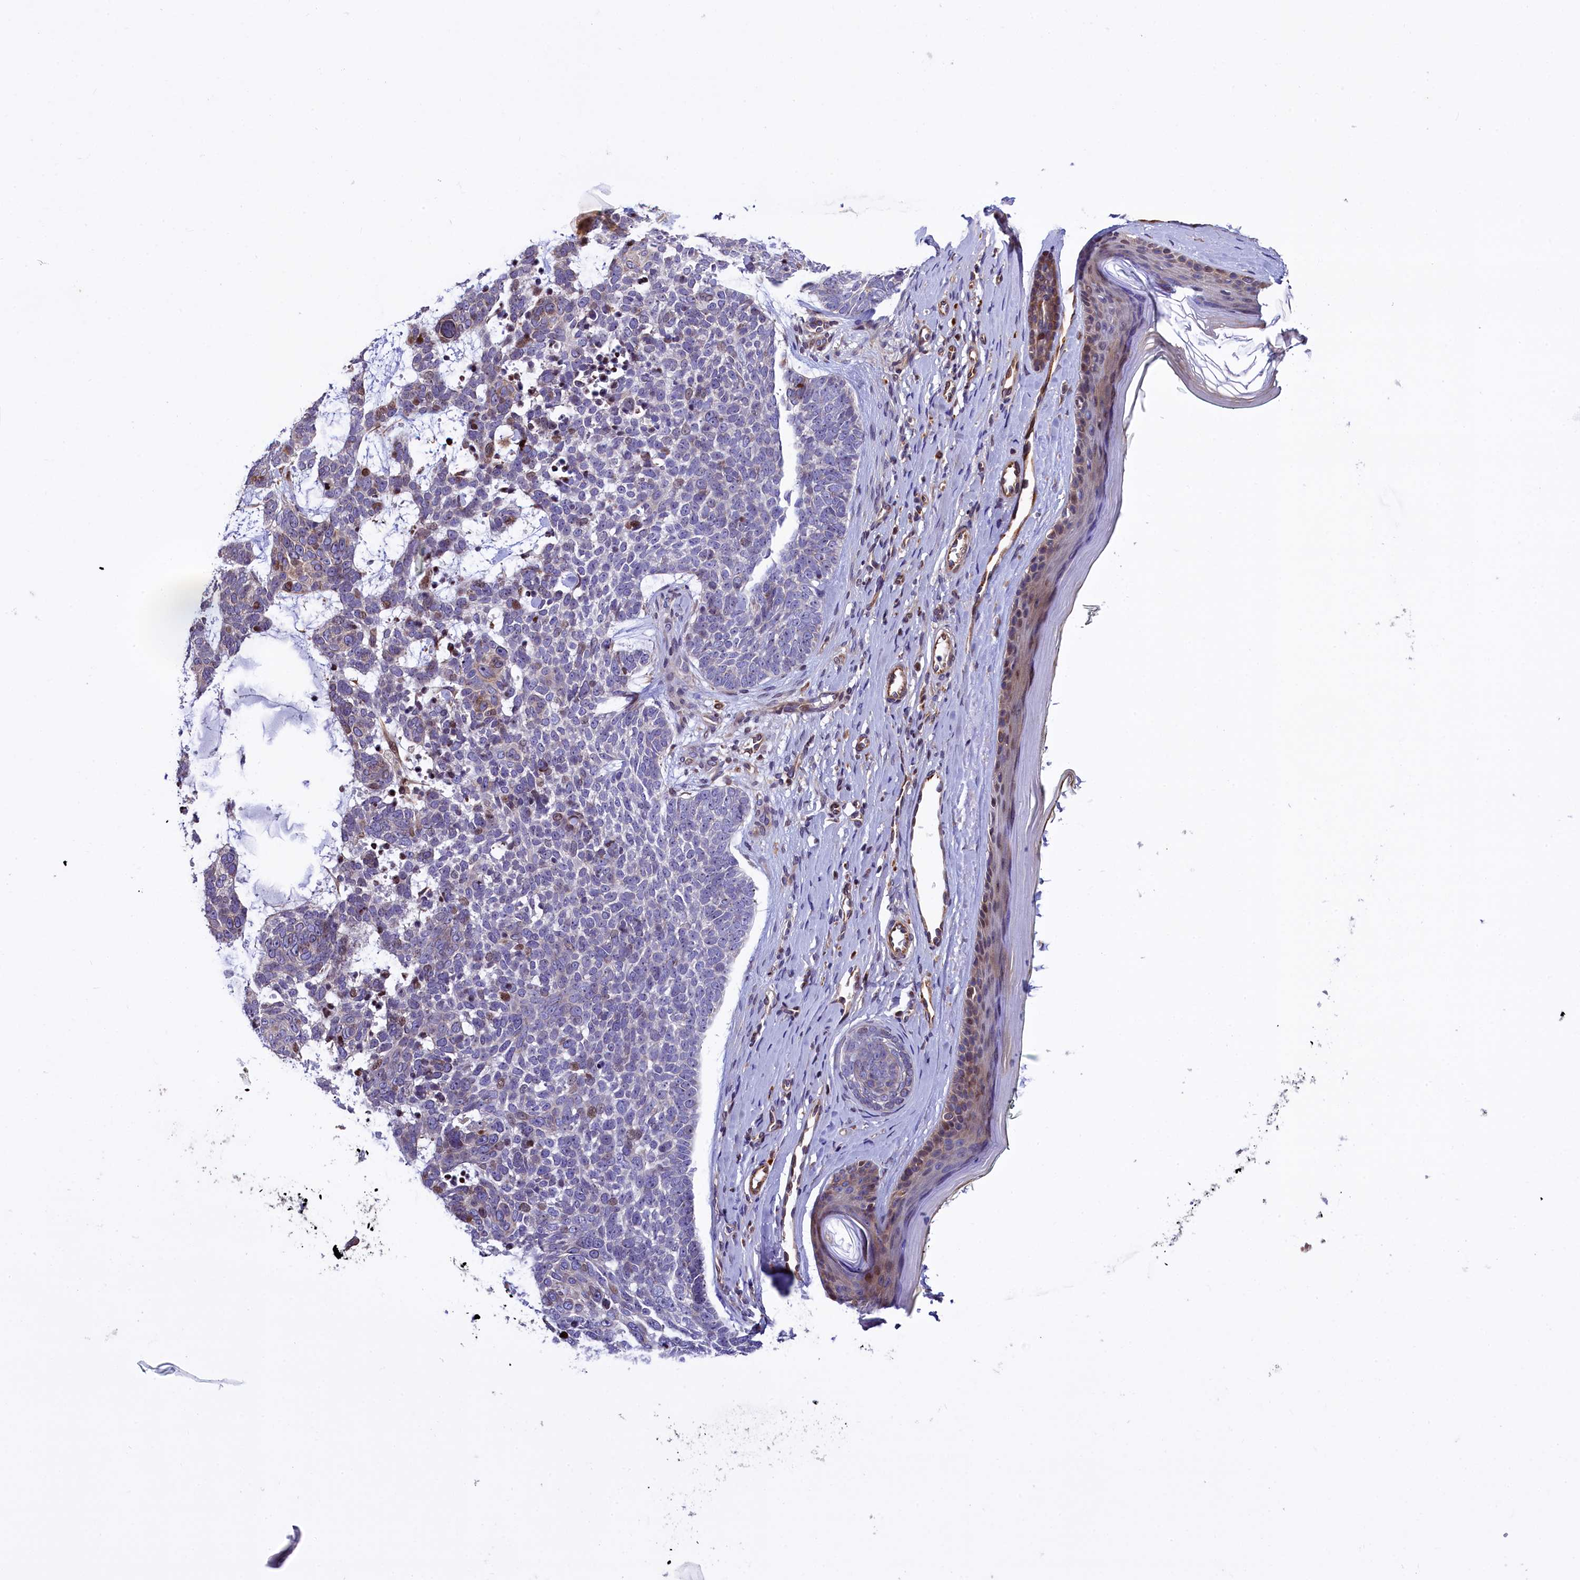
{"staining": {"intensity": "weak", "quantity": "<25%", "location": "nuclear"}, "tissue": "skin cancer", "cell_type": "Tumor cells", "image_type": "cancer", "snomed": [{"axis": "morphology", "description": "Basal cell carcinoma"}, {"axis": "topography", "description": "Skin"}], "caption": "Human skin cancer stained for a protein using immunohistochemistry reveals no positivity in tumor cells.", "gene": "TGDS", "patient": {"sex": "female", "age": 81}}